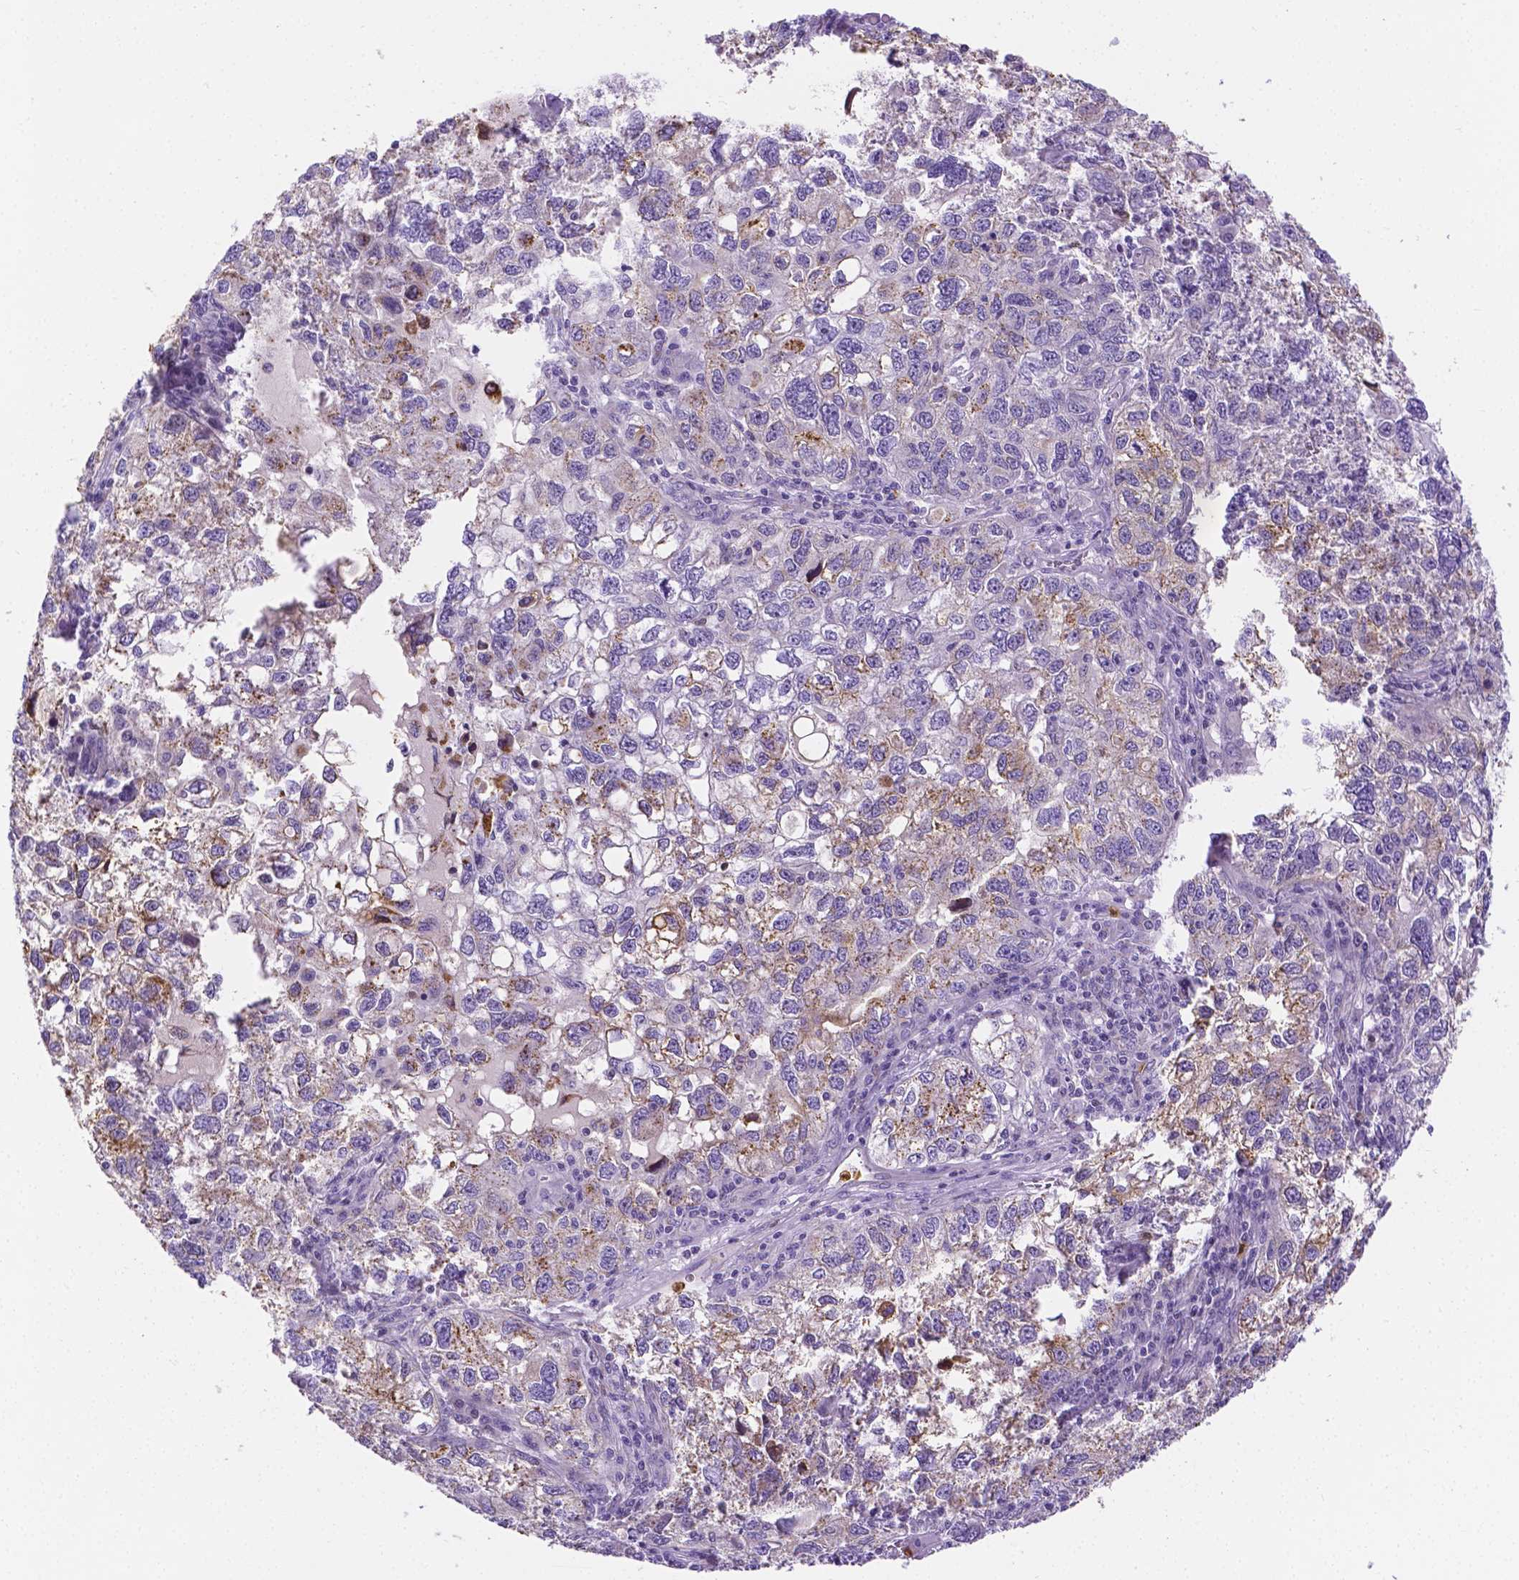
{"staining": {"intensity": "negative", "quantity": "none", "location": "none"}, "tissue": "cervical cancer", "cell_type": "Tumor cells", "image_type": "cancer", "snomed": [{"axis": "morphology", "description": "Squamous cell carcinoma, NOS"}, {"axis": "topography", "description": "Cervix"}], "caption": "IHC histopathology image of human squamous cell carcinoma (cervical) stained for a protein (brown), which displays no expression in tumor cells.", "gene": "ZNRD2", "patient": {"sex": "female", "age": 55}}